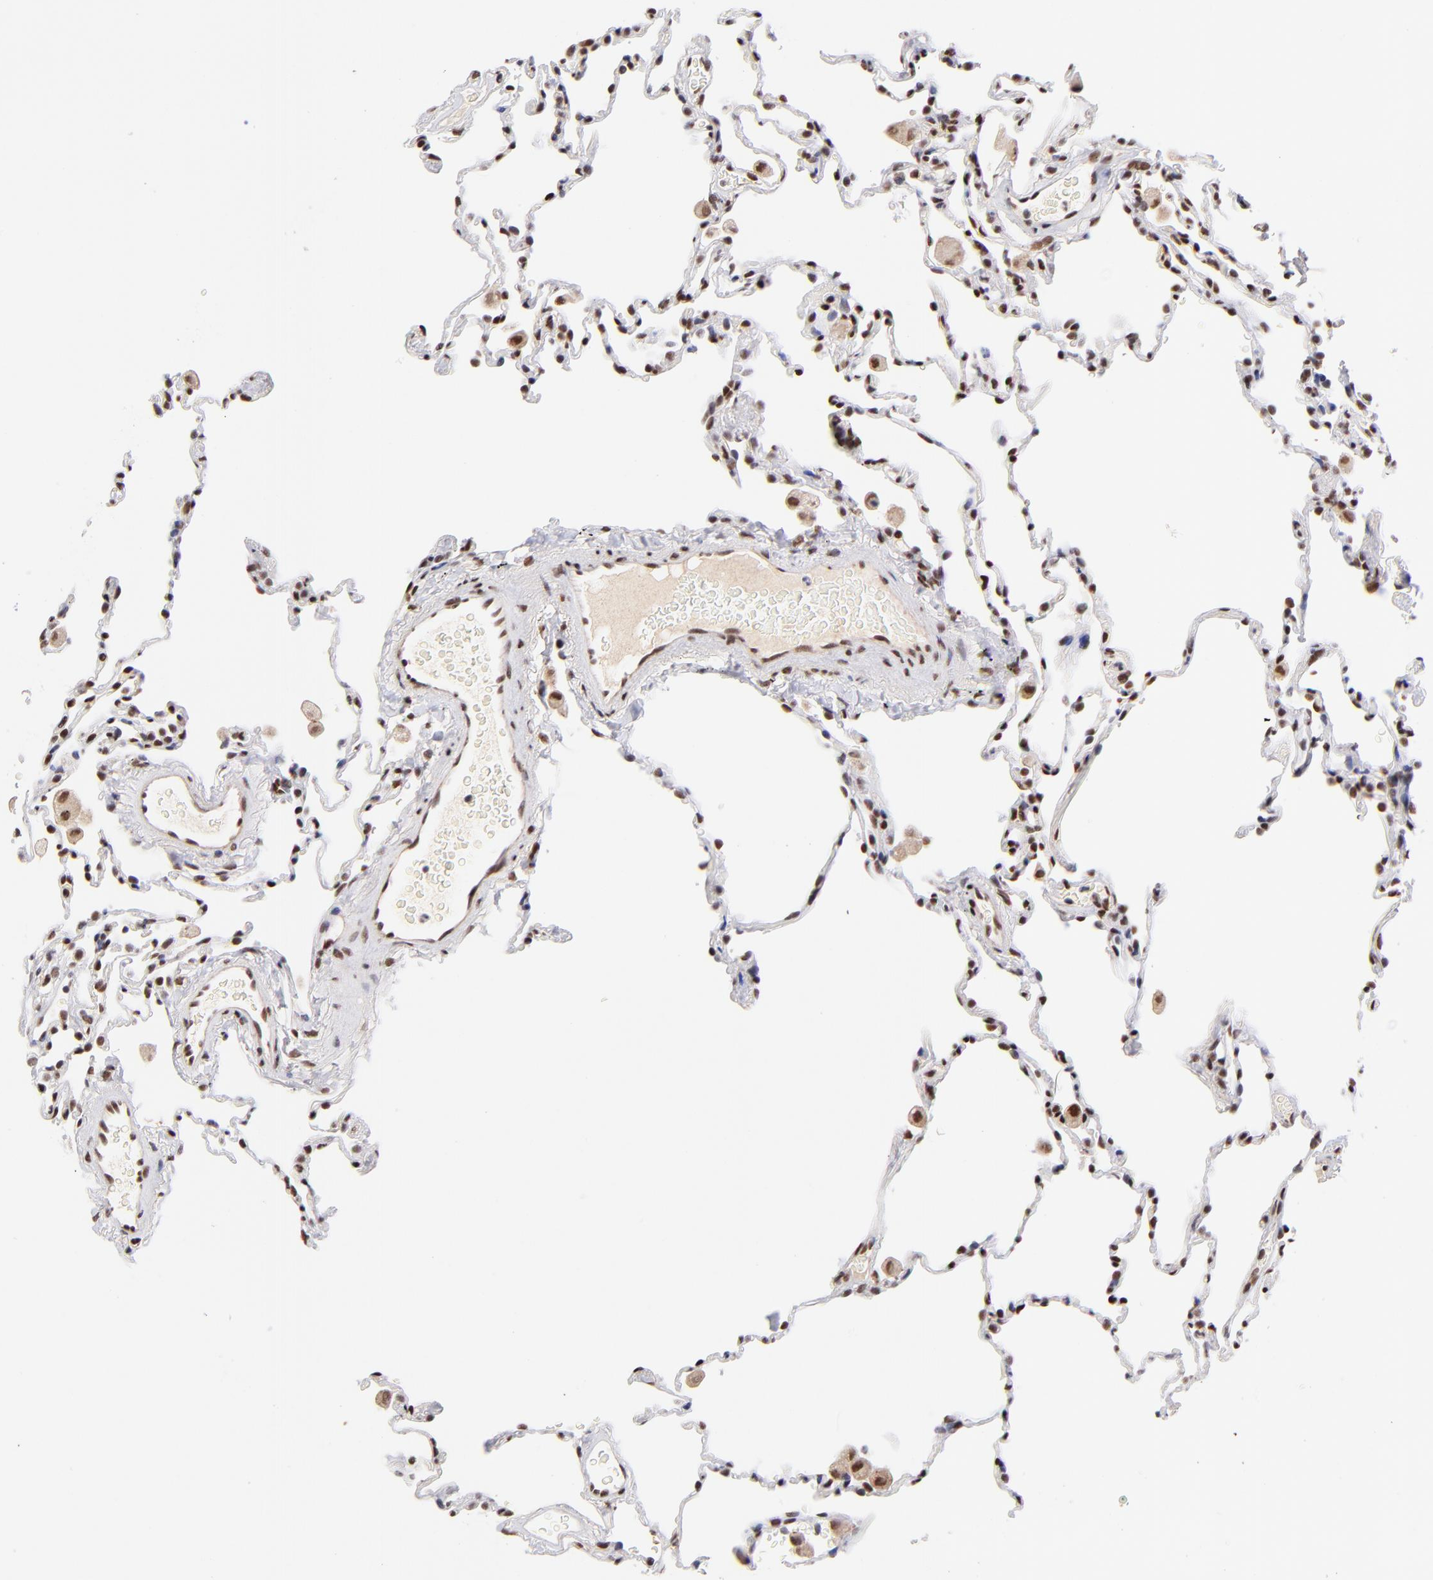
{"staining": {"intensity": "strong", "quantity": ">75%", "location": "nuclear"}, "tissue": "lung", "cell_type": "Alveolar cells", "image_type": "normal", "snomed": [{"axis": "morphology", "description": "Normal tissue, NOS"}, {"axis": "morphology", "description": "Soft tissue tumor metastatic"}, {"axis": "topography", "description": "Lung"}], "caption": "Alveolar cells show strong nuclear expression in approximately >75% of cells in benign lung.", "gene": "MIDEAS", "patient": {"sex": "male", "age": 59}}